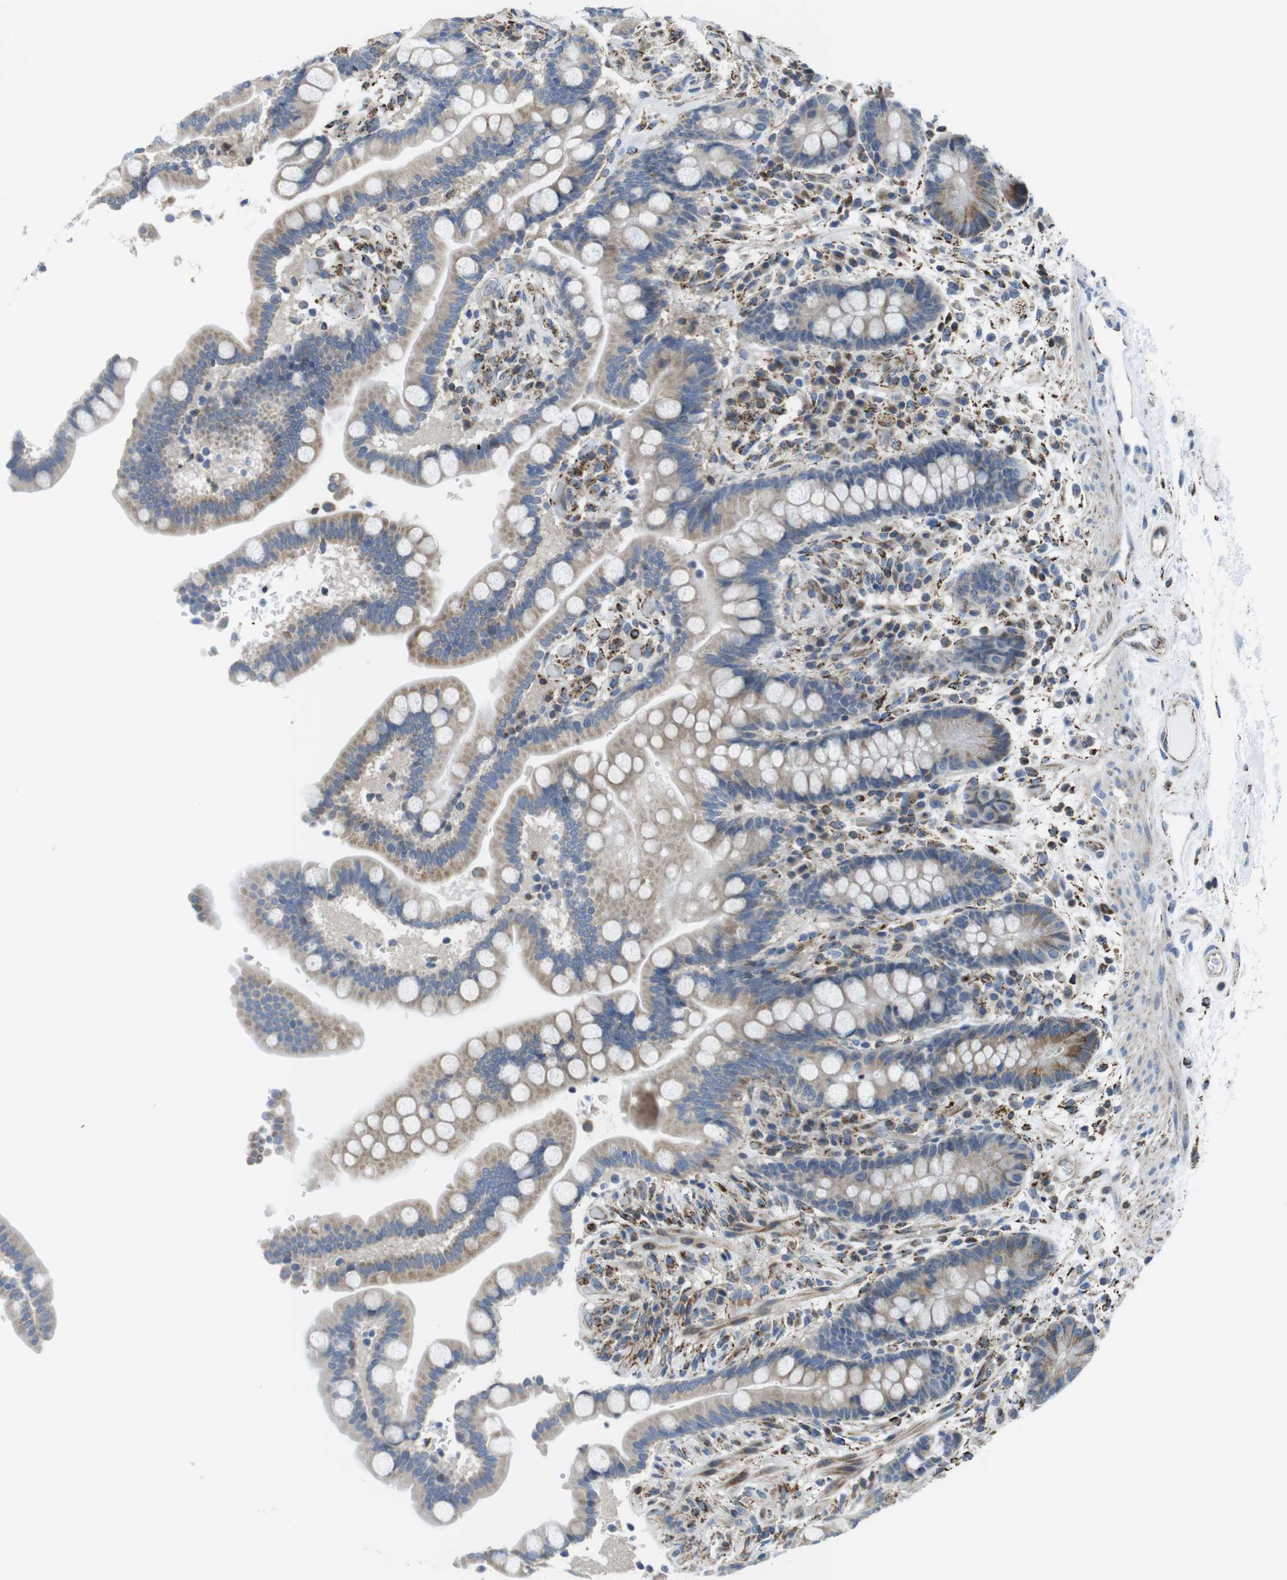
{"staining": {"intensity": "weak", "quantity": ">75%", "location": "cytoplasmic/membranous"}, "tissue": "colon", "cell_type": "Endothelial cells", "image_type": "normal", "snomed": [{"axis": "morphology", "description": "Normal tissue, NOS"}, {"axis": "topography", "description": "Colon"}], "caption": "Weak cytoplasmic/membranous staining is identified in approximately >75% of endothelial cells in benign colon.", "gene": "KCNE3", "patient": {"sex": "male", "age": 73}}